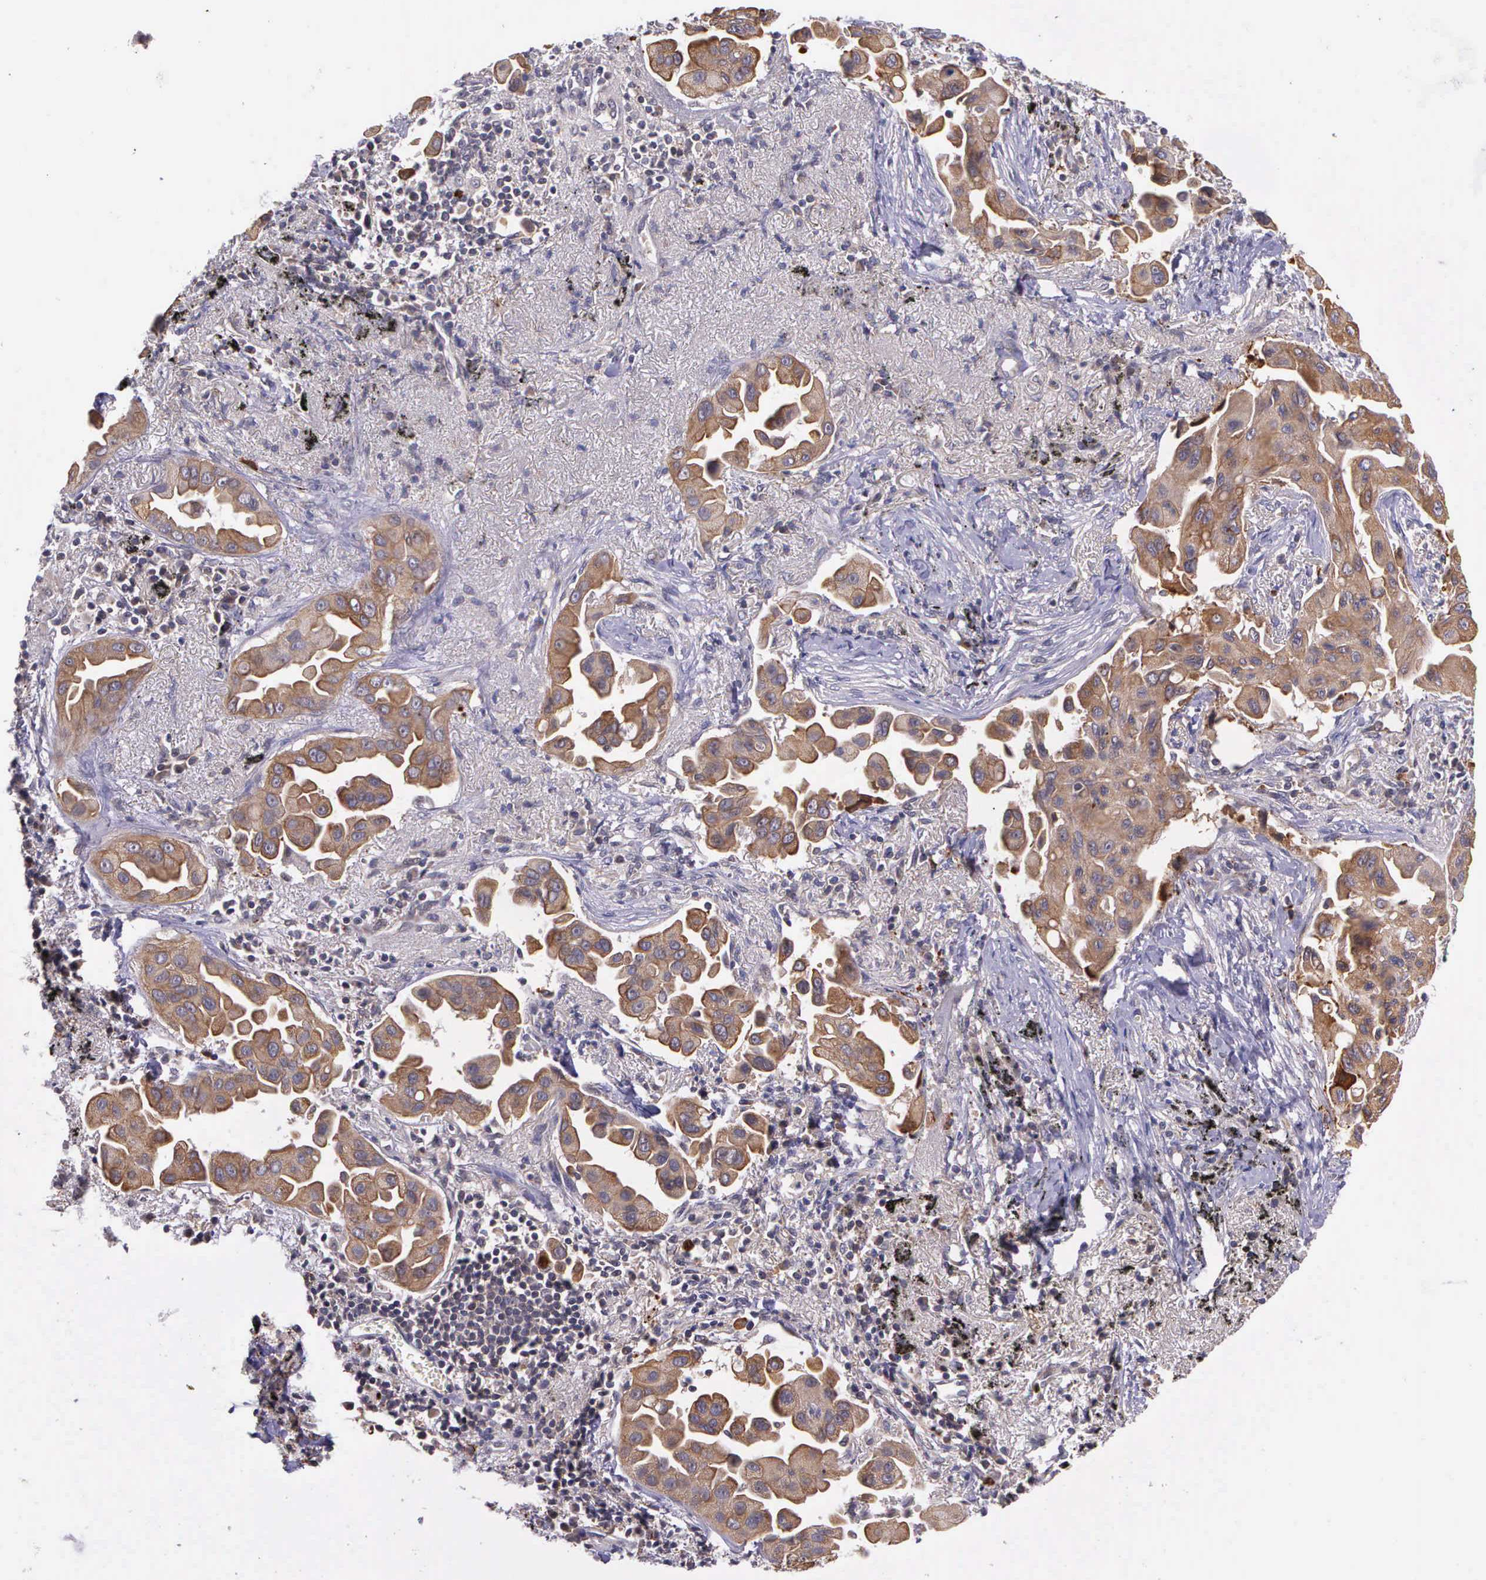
{"staining": {"intensity": "moderate", "quantity": ">75%", "location": "cytoplasmic/membranous"}, "tissue": "lung cancer", "cell_type": "Tumor cells", "image_type": "cancer", "snomed": [{"axis": "morphology", "description": "Adenocarcinoma, NOS"}, {"axis": "topography", "description": "Lung"}], "caption": "An immunohistochemistry histopathology image of neoplastic tissue is shown. Protein staining in brown highlights moderate cytoplasmic/membranous positivity in lung adenocarcinoma within tumor cells.", "gene": "PRICKLE3", "patient": {"sex": "male", "age": 68}}